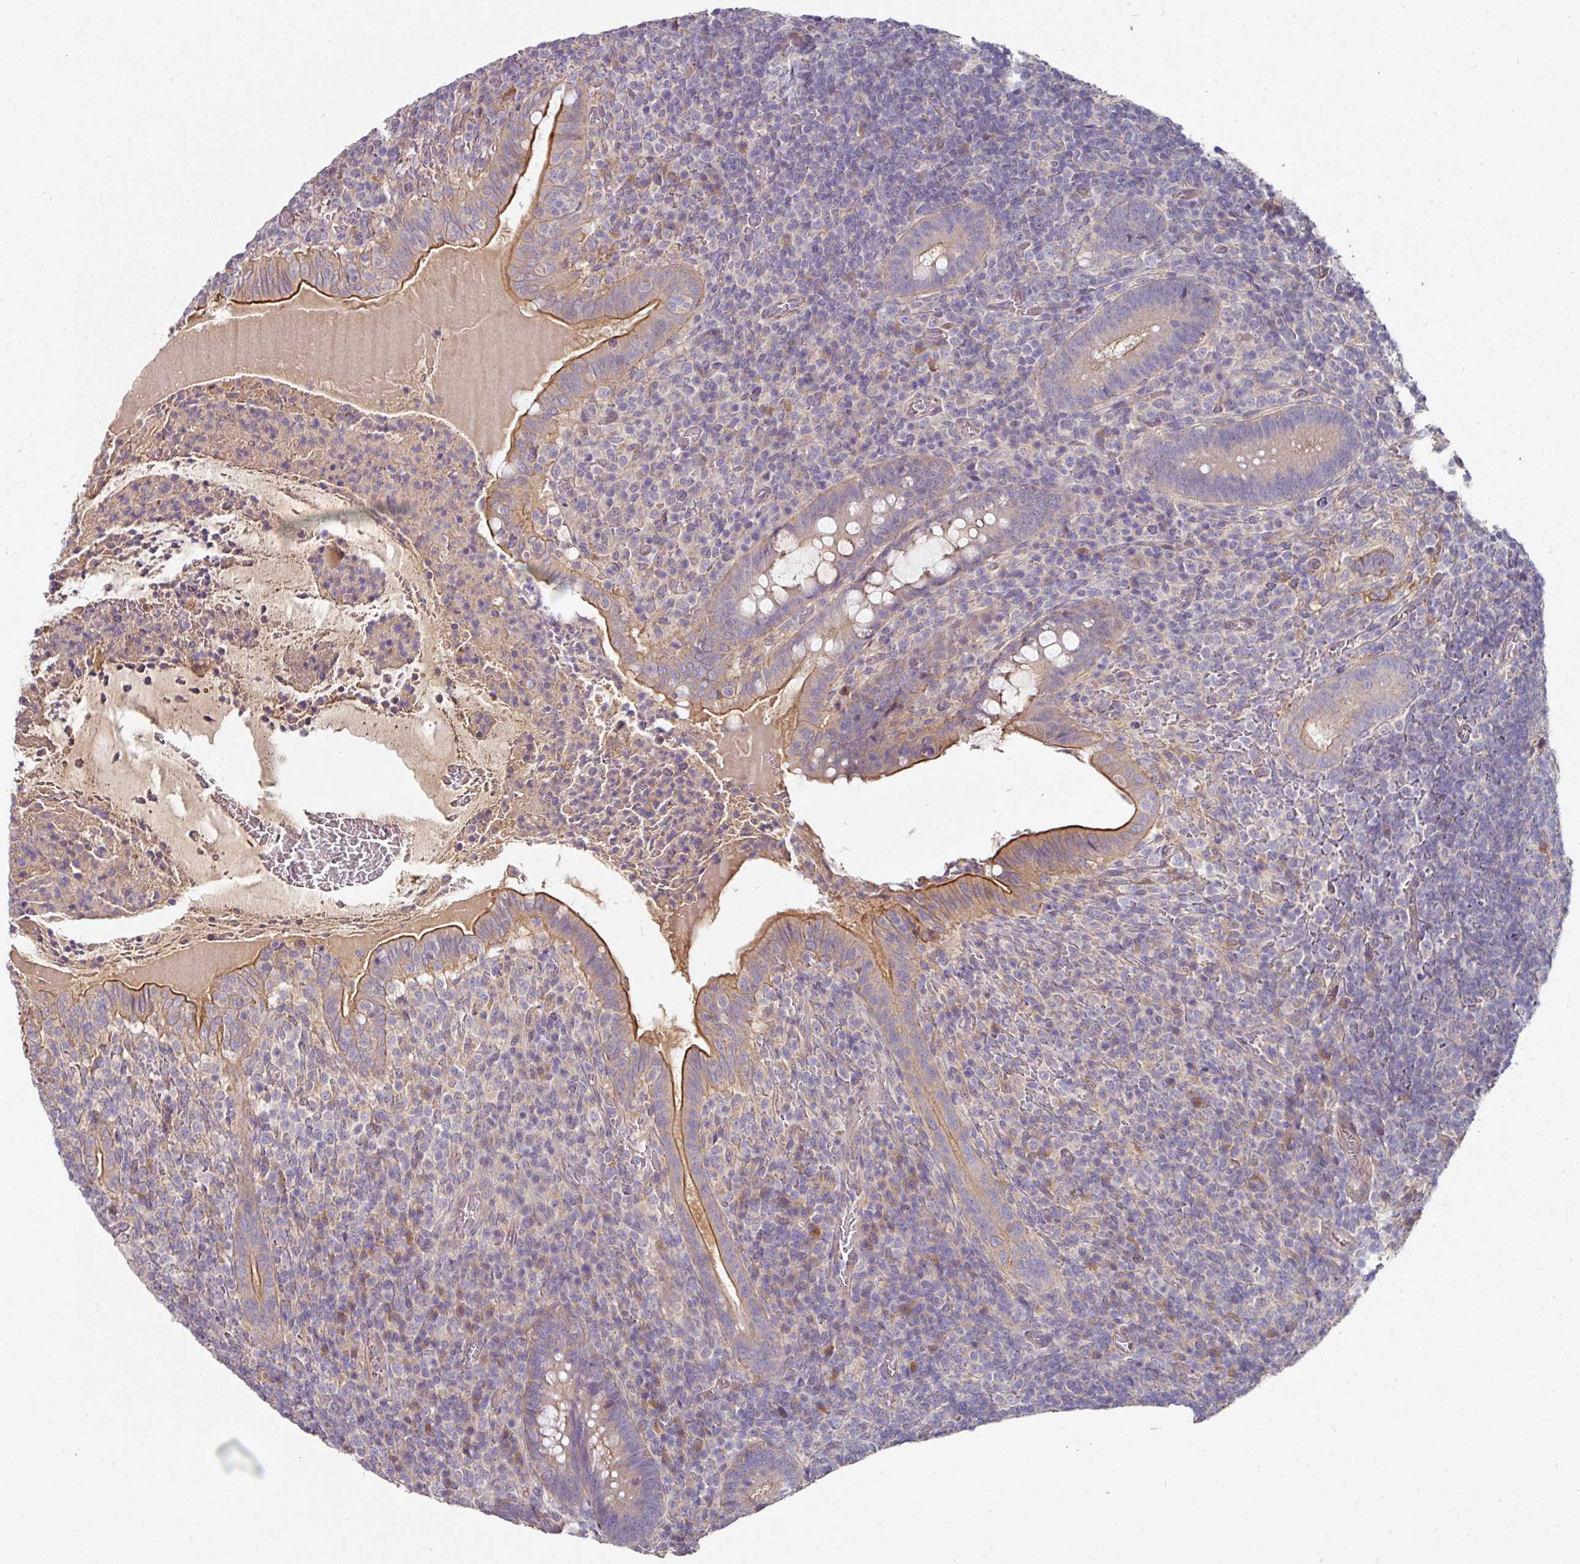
{"staining": {"intensity": "moderate", "quantity": "<25%", "location": "cytoplasmic/membranous"}, "tissue": "appendix", "cell_type": "Glandular cells", "image_type": "normal", "snomed": [{"axis": "morphology", "description": "Normal tissue, NOS"}, {"axis": "topography", "description": "Appendix"}], "caption": "High-magnification brightfield microscopy of unremarkable appendix stained with DAB (3,3'-diaminobenzidine) (brown) and counterstained with hematoxylin (blue). glandular cells exhibit moderate cytoplasmic/membranous positivity is identified in about<25% of cells. (DAB (3,3'-diaminobenzidine) IHC, brown staining for protein, blue staining for nuclei).", "gene": "C4orf48", "patient": {"sex": "female", "age": 43}}